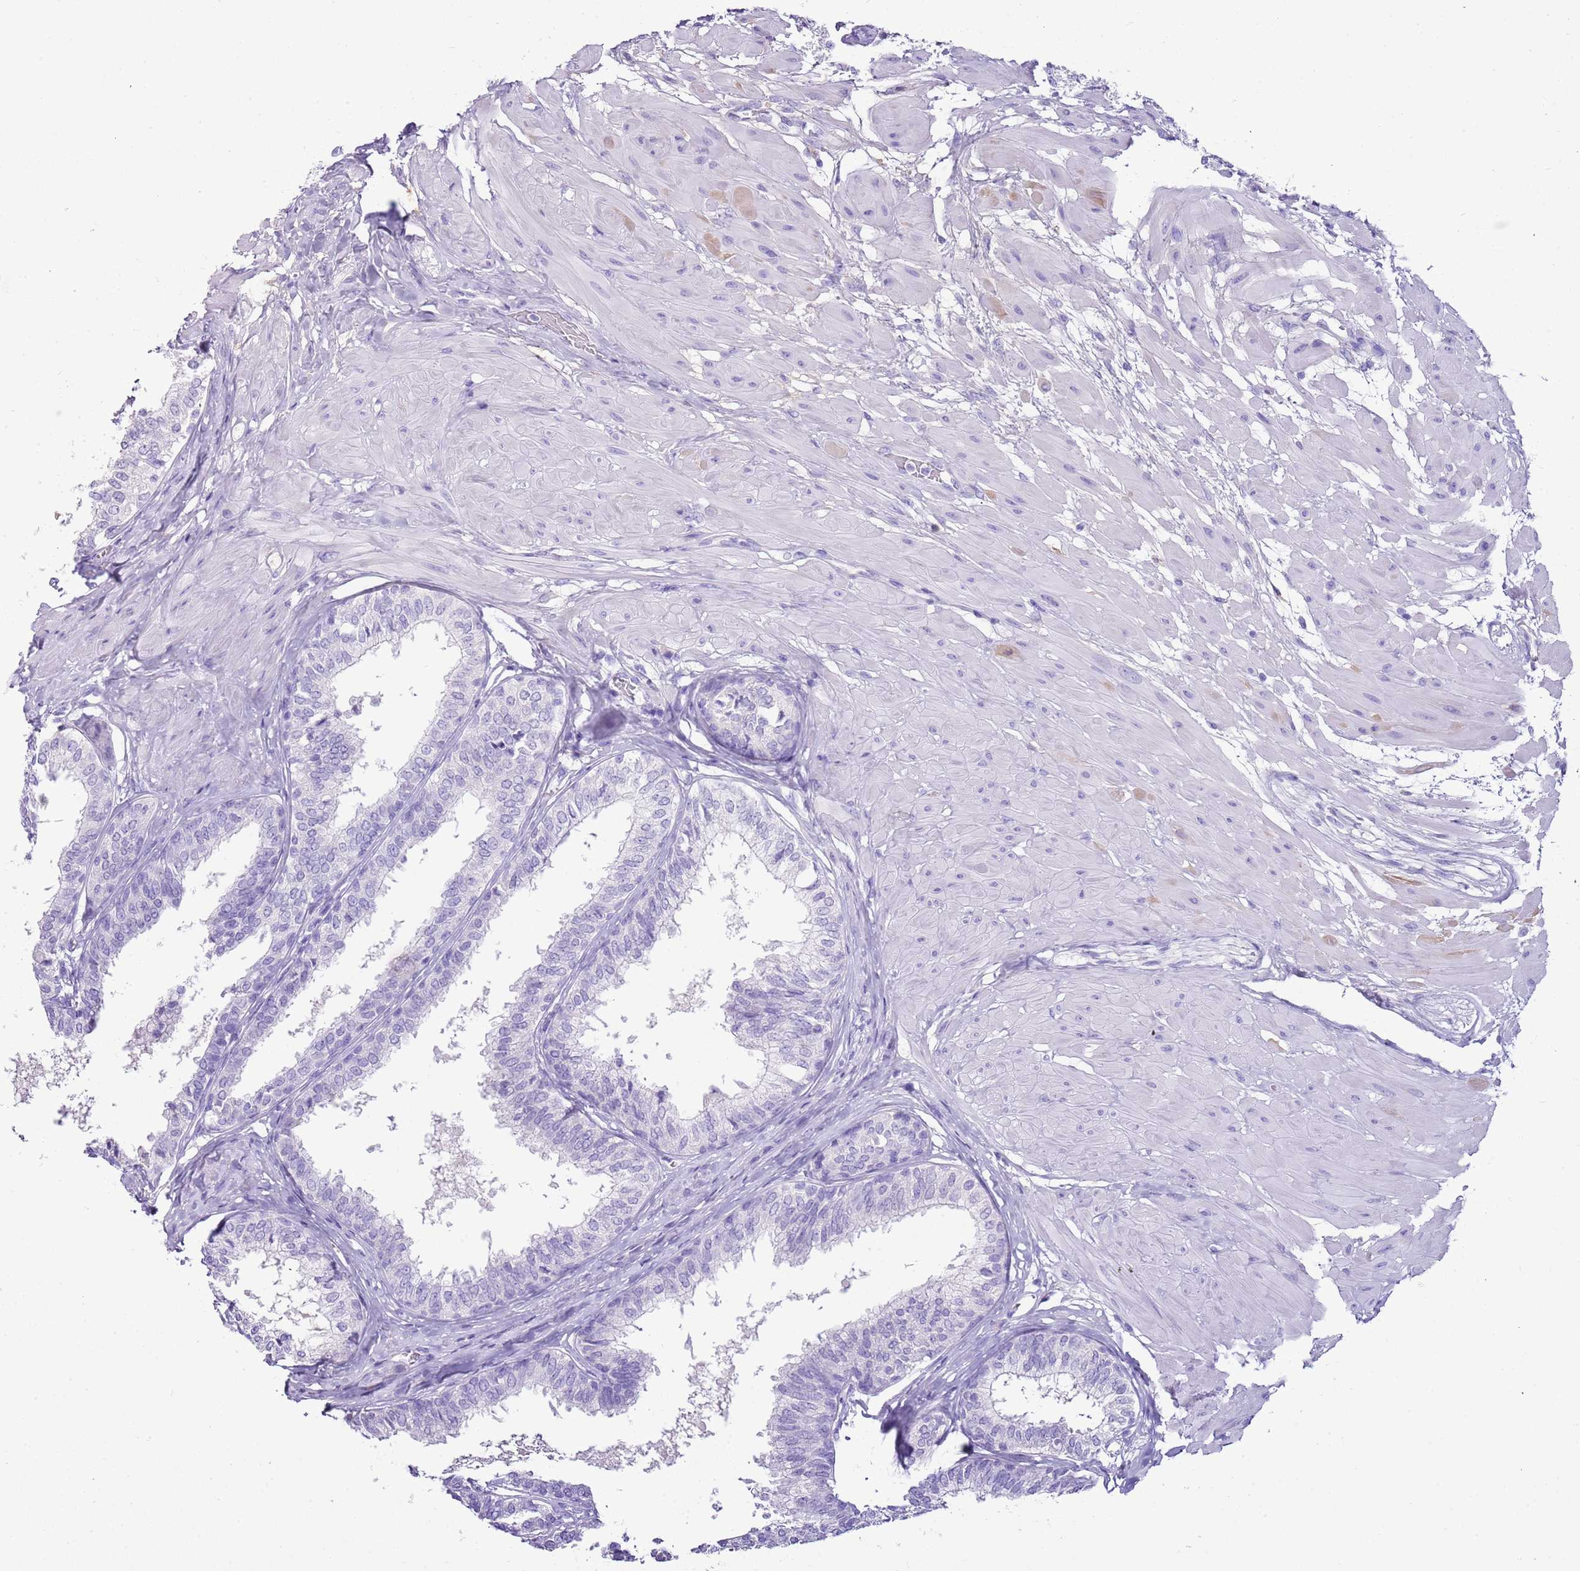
{"staining": {"intensity": "negative", "quantity": "none", "location": "none"}, "tissue": "prostate", "cell_type": "Glandular cells", "image_type": "normal", "snomed": [{"axis": "morphology", "description": "Normal tissue, NOS"}, {"axis": "topography", "description": "Prostate"}], "caption": "Histopathology image shows no protein expression in glandular cells of normal prostate.", "gene": "IGKV3", "patient": {"sex": "male", "age": 48}}